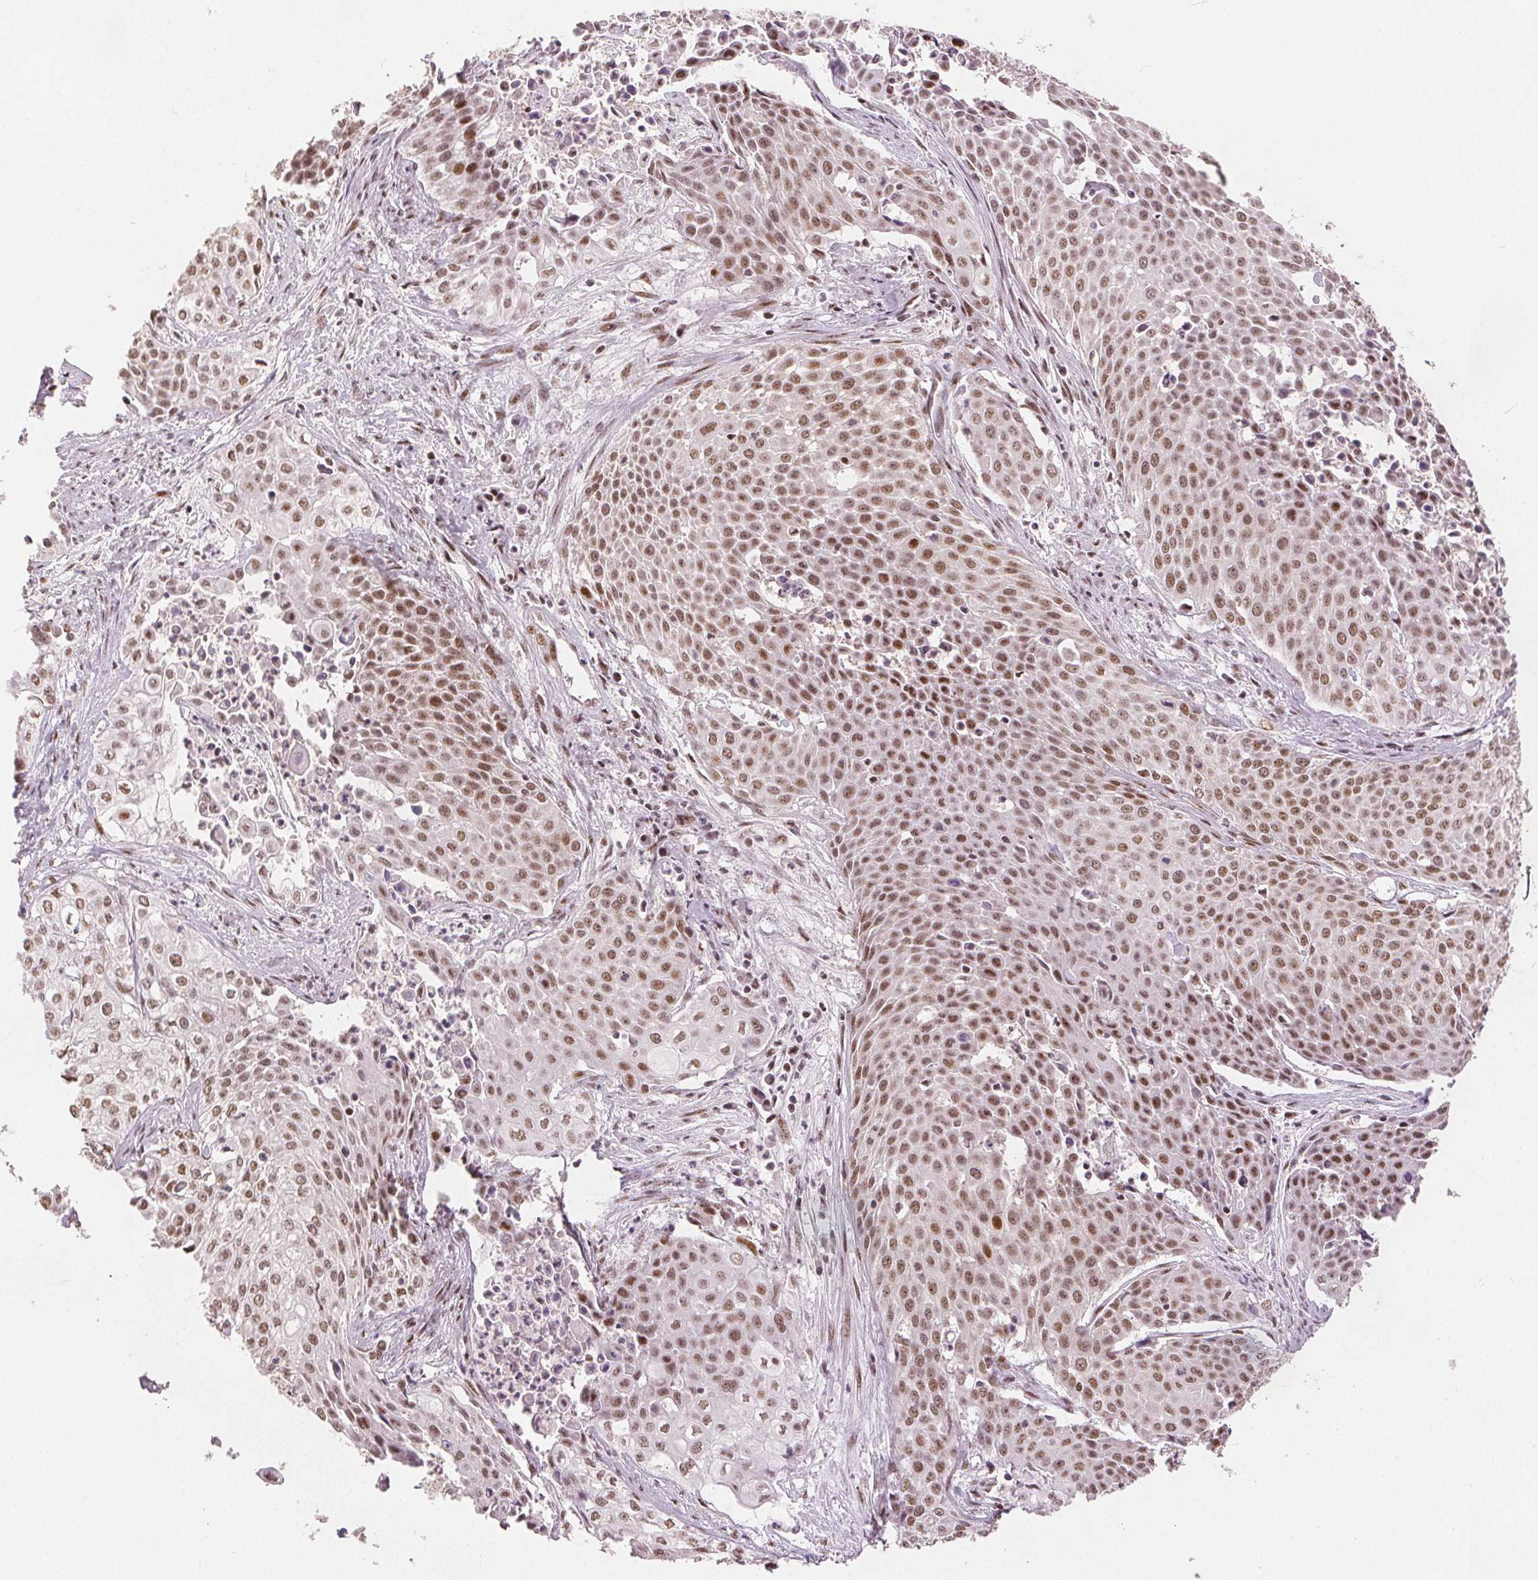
{"staining": {"intensity": "moderate", "quantity": ">75%", "location": "nuclear"}, "tissue": "cervical cancer", "cell_type": "Tumor cells", "image_type": "cancer", "snomed": [{"axis": "morphology", "description": "Squamous cell carcinoma, NOS"}, {"axis": "topography", "description": "Cervix"}], "caption": "IHC image of human squamous cell carcinoma (cervical) stained for a protein (brown), which exhibits medium levels of moderate nuclear expression in approximately >75% of tumor cells.", "gene": "ZNF703", "patient": {"sex": "female", "age": 39}}